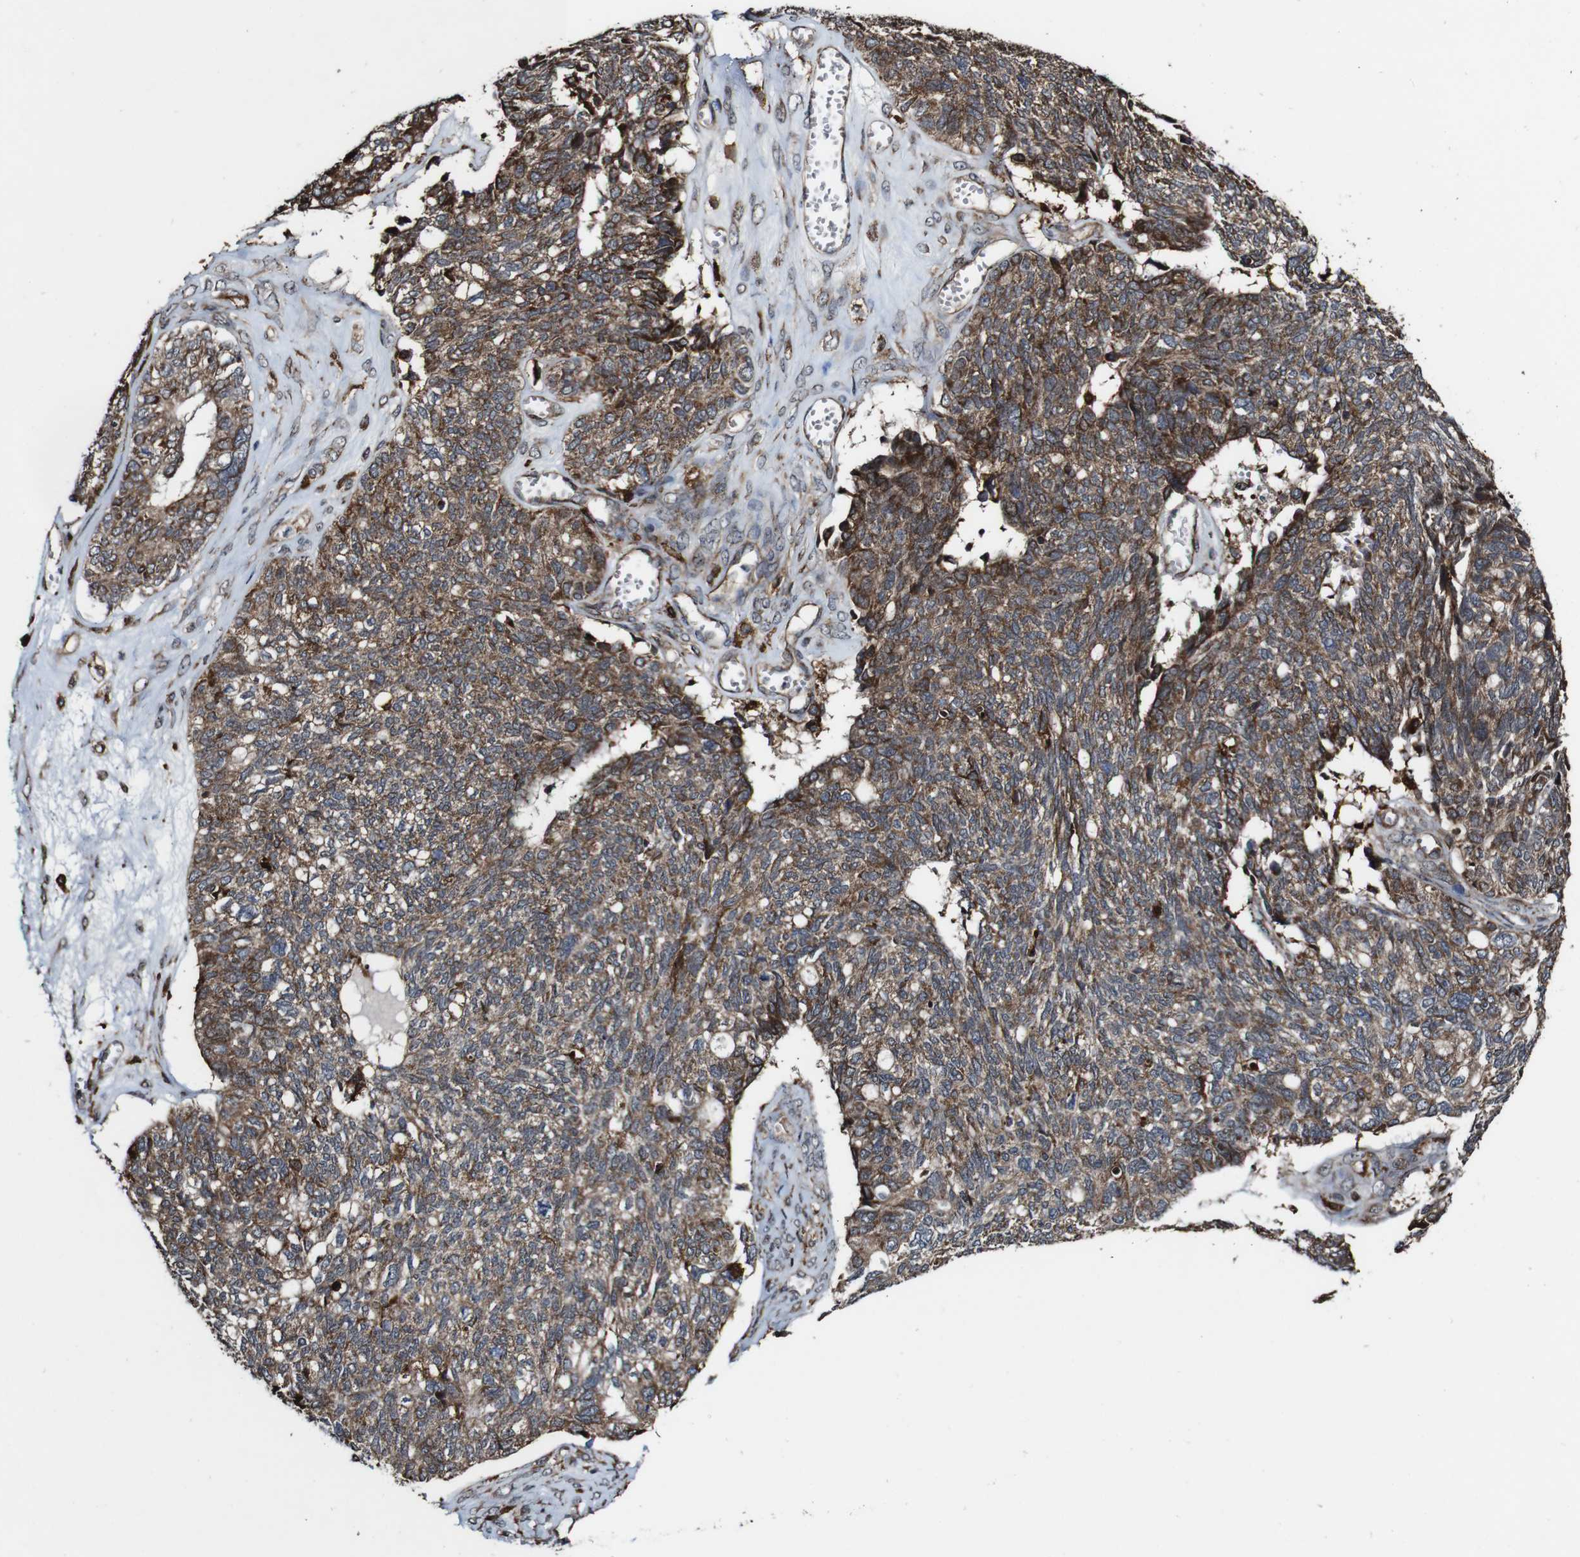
{"staining": {"intensity": "moderate", "quantity": ">75%", "location": "cytoplasmic/membranous"}, "tissue": "ovarian cancer", "cell_type": "Tumor cells", "image_type": "cancer", "snomed": [{"axis": "morphology", "description": "Cystadenocarcinoma, serous, NOS"}, {"axis": "topography", "description": "Ovary"}], "caption": "Immunohistochemical staining of ovarian cancer (serous cystadenocarcinoma) demonstrates moderate cytoplasmic/membranous protein positivity in approximately >75% of tumor cells.", "gene": "BTN3A3", "patient": {"sex": "female", "age": 79}}